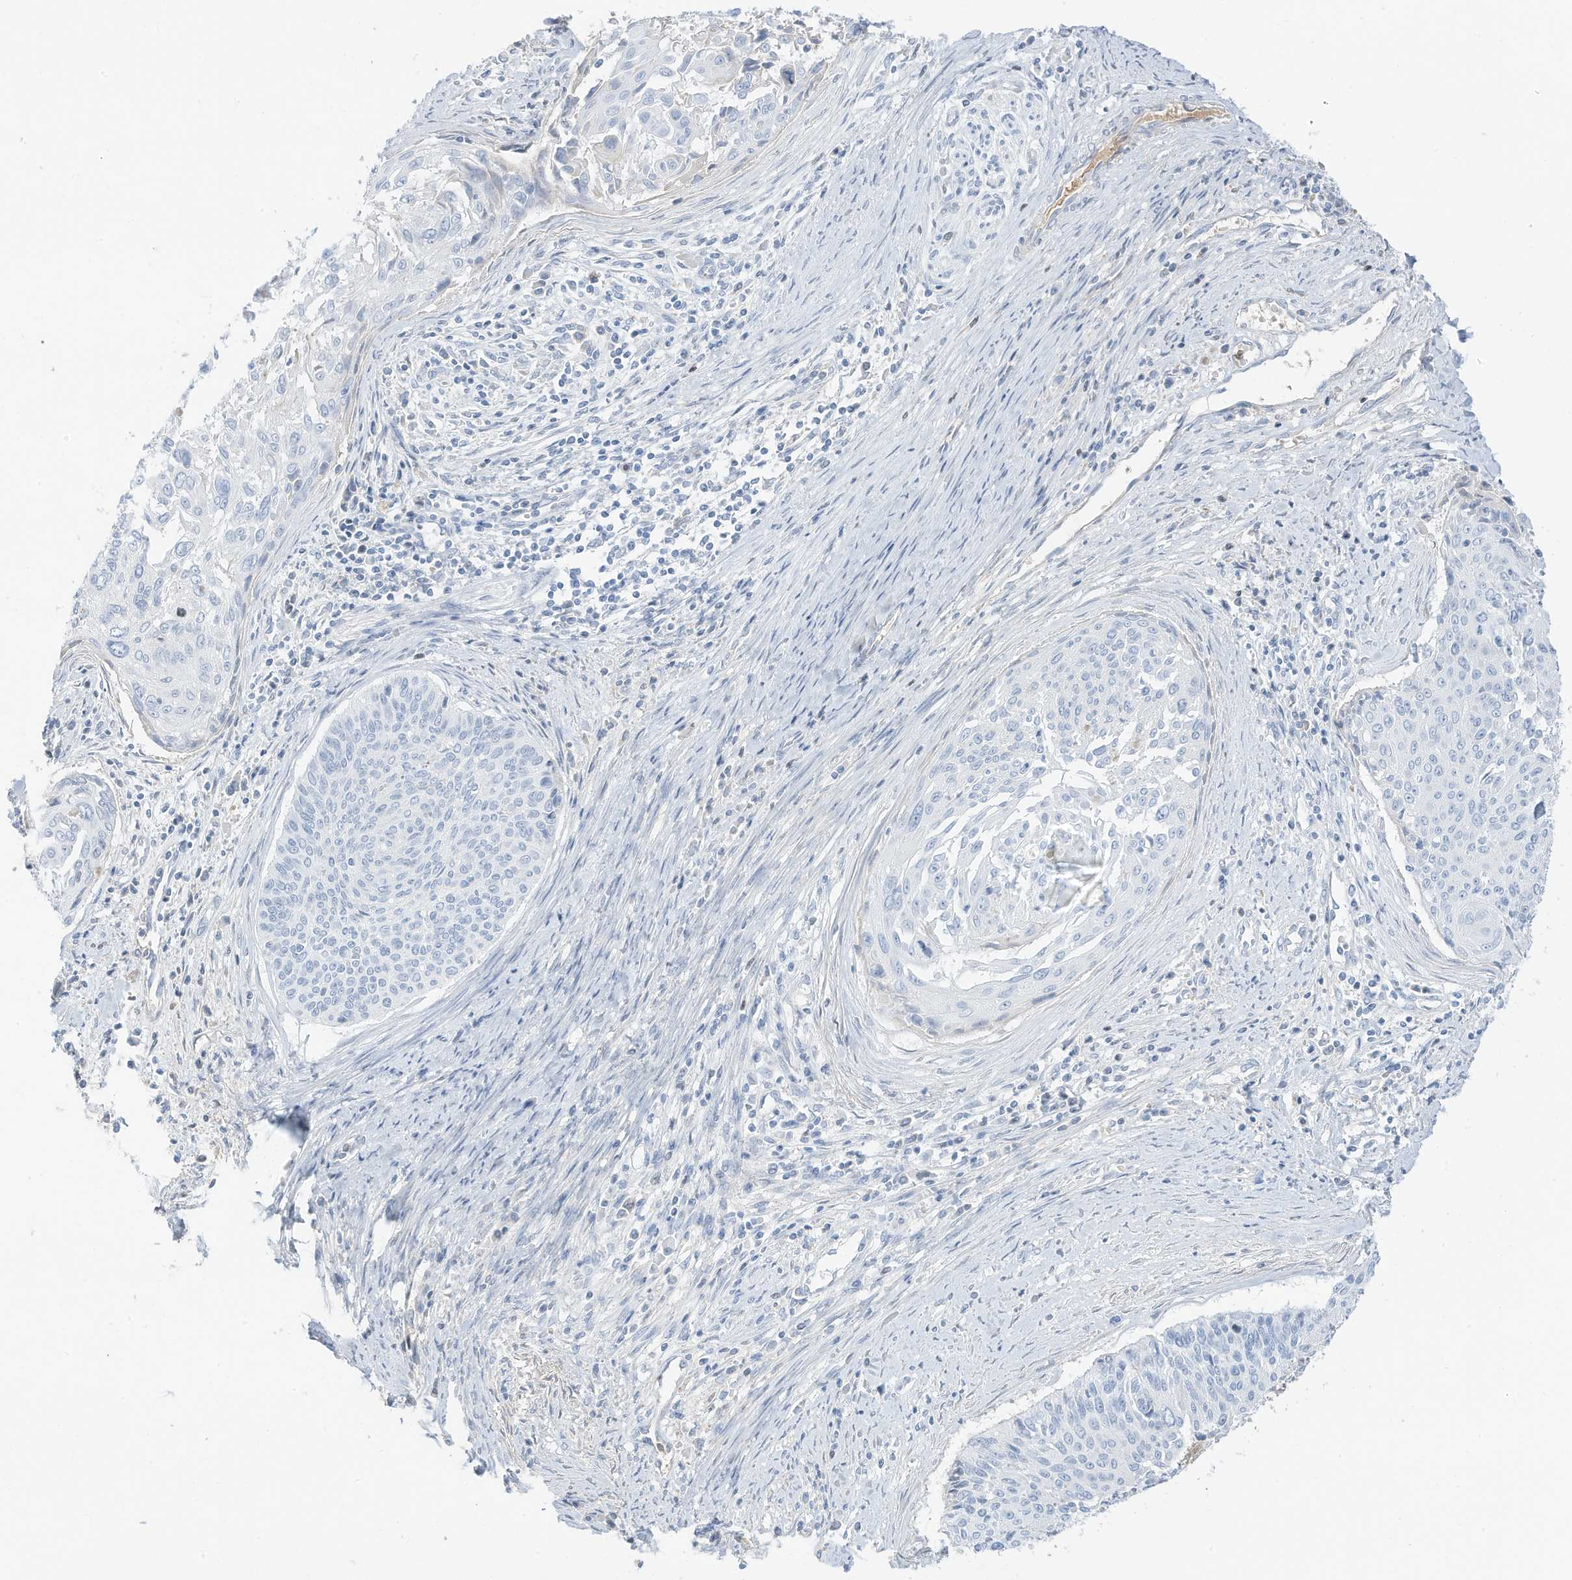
{"staining": {"intensity": "negative", "quantity": "none", "location": "none"}, "tissue": "cervical cancer", "cell_type": "Tumor cells", "image_type": "cancer", "snomed": [{"axis": "morphology", "description": "Squamous cell carcinoma, NOS"}, {"axis": "topography", "description": "Cervix"}], "caption": "Protein analysis of cervical cancer exhibits no significant staining in tumor cells.", "gene": "HSD17B13", "patient": {"sex": "female", "age": 55}}